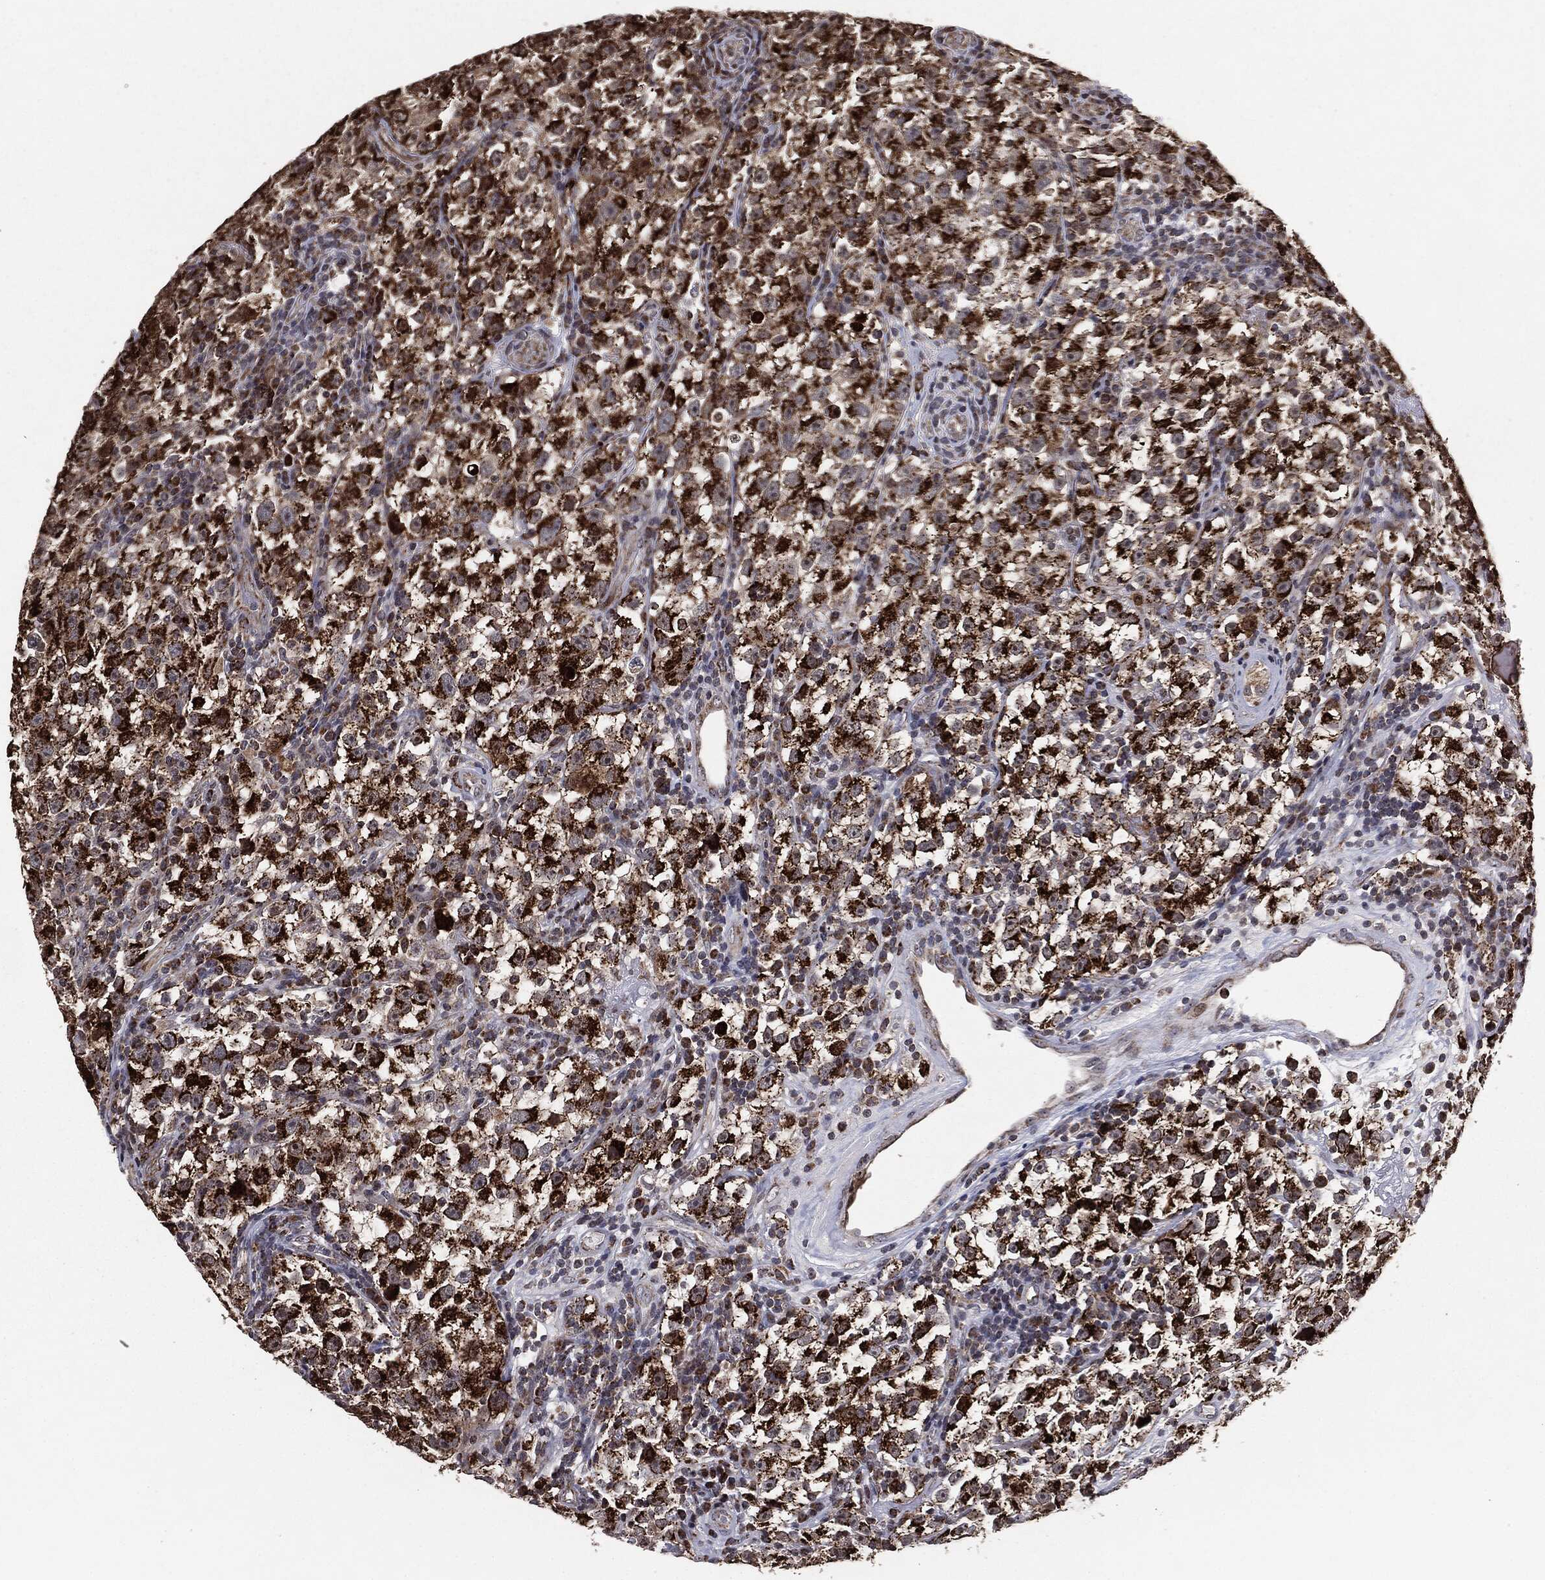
{"staining": {"intensity": "strong", "quantity": ">75%", "location": "cytoplasmic/membranous,nuclear"}, "tissue": "testis cancer", "cell_type": "Tumor cells", "image_type": "cancer", "snomed": [{"axis": "morphology", "description": "Seminoma, NOS"}, {"axis": "topography", "description": "Testis"}], "caption": "High-magnification brightfield microscopy of testis cancer (seminoma) stained with DAB (brown) and counterstained with hematoxylin (blue). tumor cells exhibit strong cytoplasmic/membranous and nuclear staining is appreciated in approximately>75% of cells.", "gene": "CHCHD2", "patient": {"sex": "male", "age": 22}}